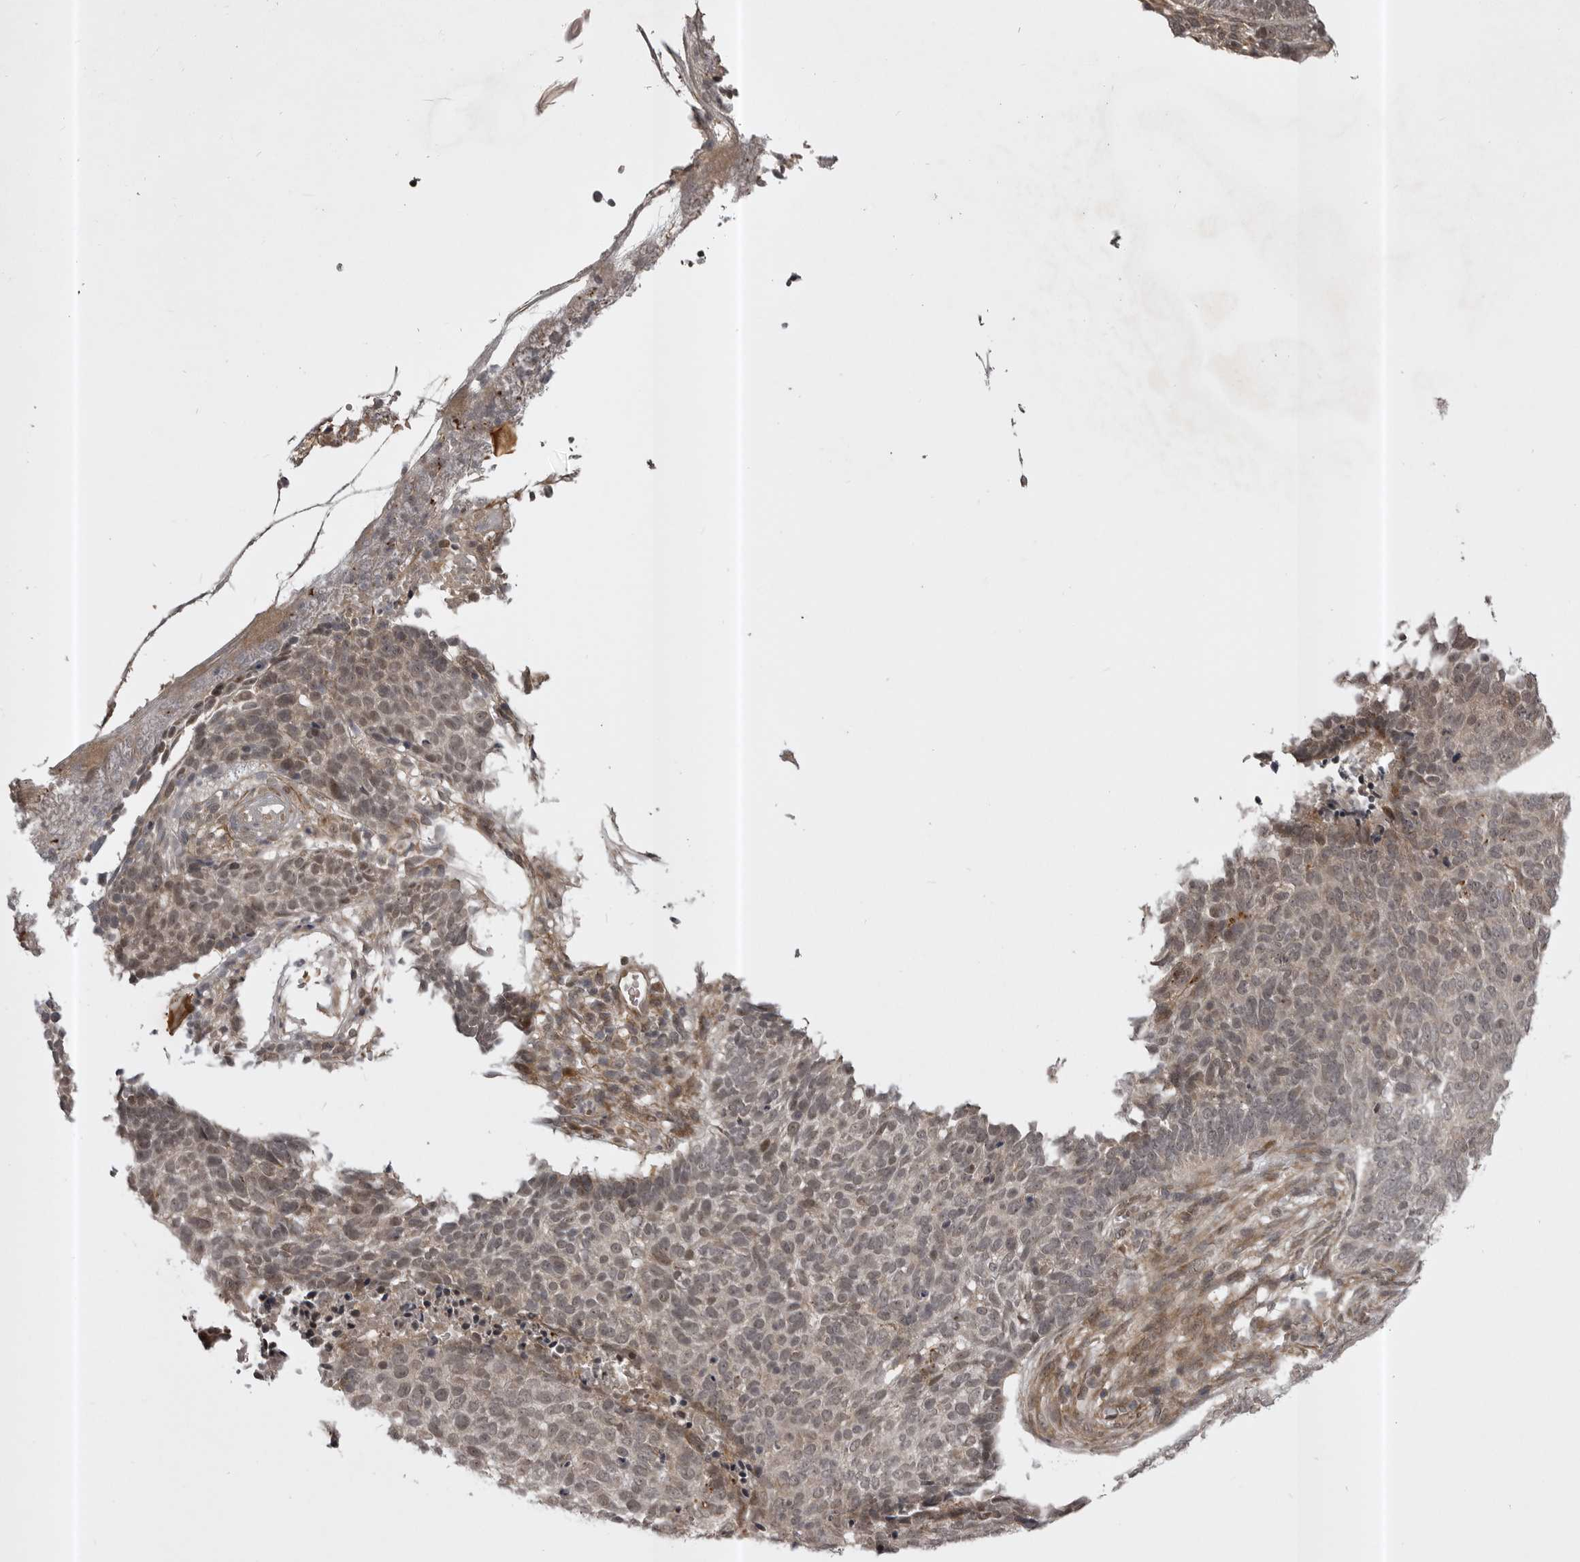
{"staining": {"intensity": "weak", "quantity": "25%-75%", "location": "cytoplasmic/membranous,nuclear"}, "tissue": "skin cancer", "cell_type": "Tumor cells", "image_type": "cancer", "snomed": [{"axis": "morphology", "description": "Basal cell carcinoma"}, {"axis": "topography", "description": "Skin"}], "caption": "Approximately 25%-75% of tumor cells in human skin cancer exhibit weak cytoplasmic/membranous and nuclear protein positivity as visualized by brown immunohistochemical staining.", "gene": "SNX16", "patient": {"sex": "male", "age": 85}}